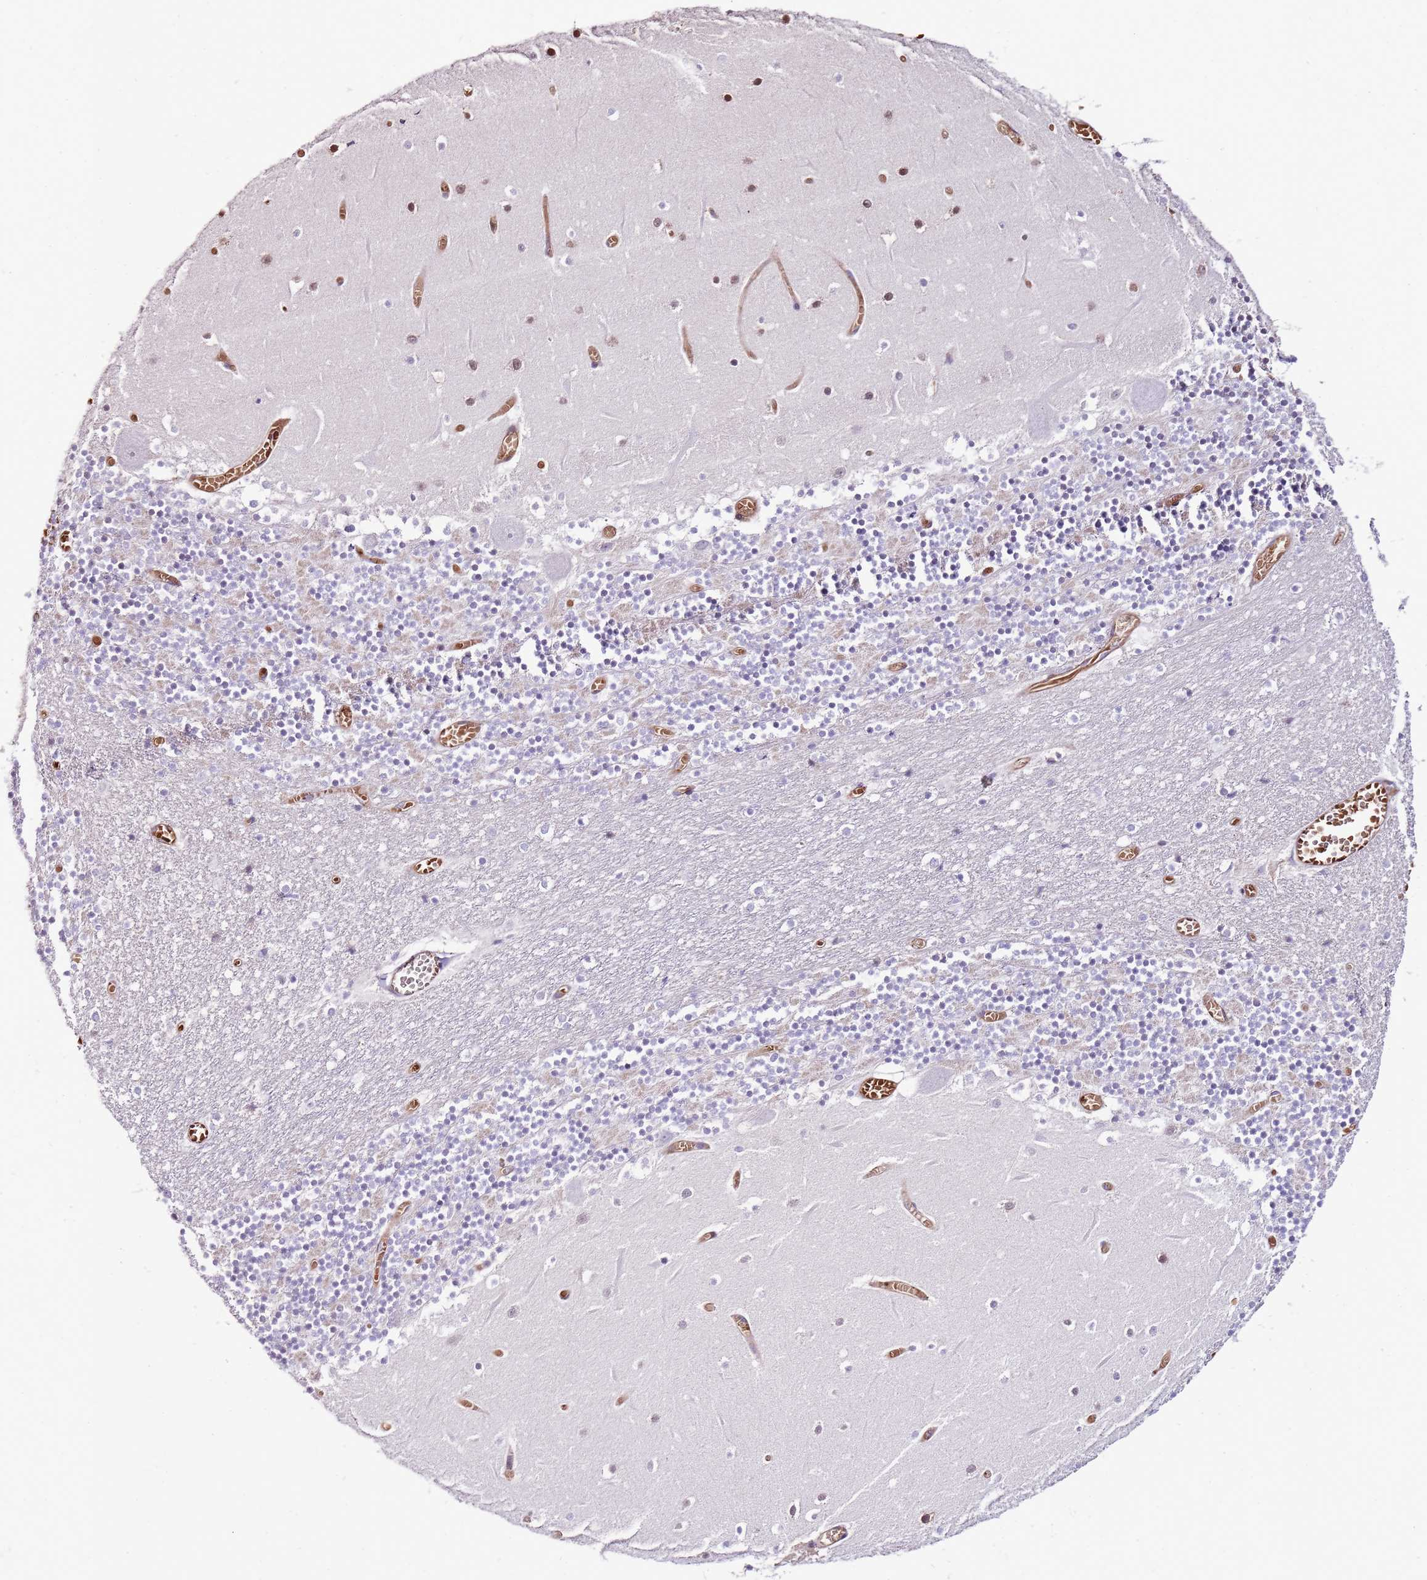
{"staining": {"intensity": "negative", "quantity": "none", "location": "none"}, "tissue": "cerebellum", "cell_type": "Cells in granular layer", "image_type": "normal", "snomed": [{"axis": "morphology", "description": "Normal tissue, NOS"}, {"axis": "topography", "description": "Cerebellum"}], "caption": "DAB (3,3'-diaminobenzidine) immunohistochemical staining of benign human cerebellum exhibits no significant staining in cells in granular layer.", "gene": "GFRAL", "patient": {"sex": "female", "age": 28}}